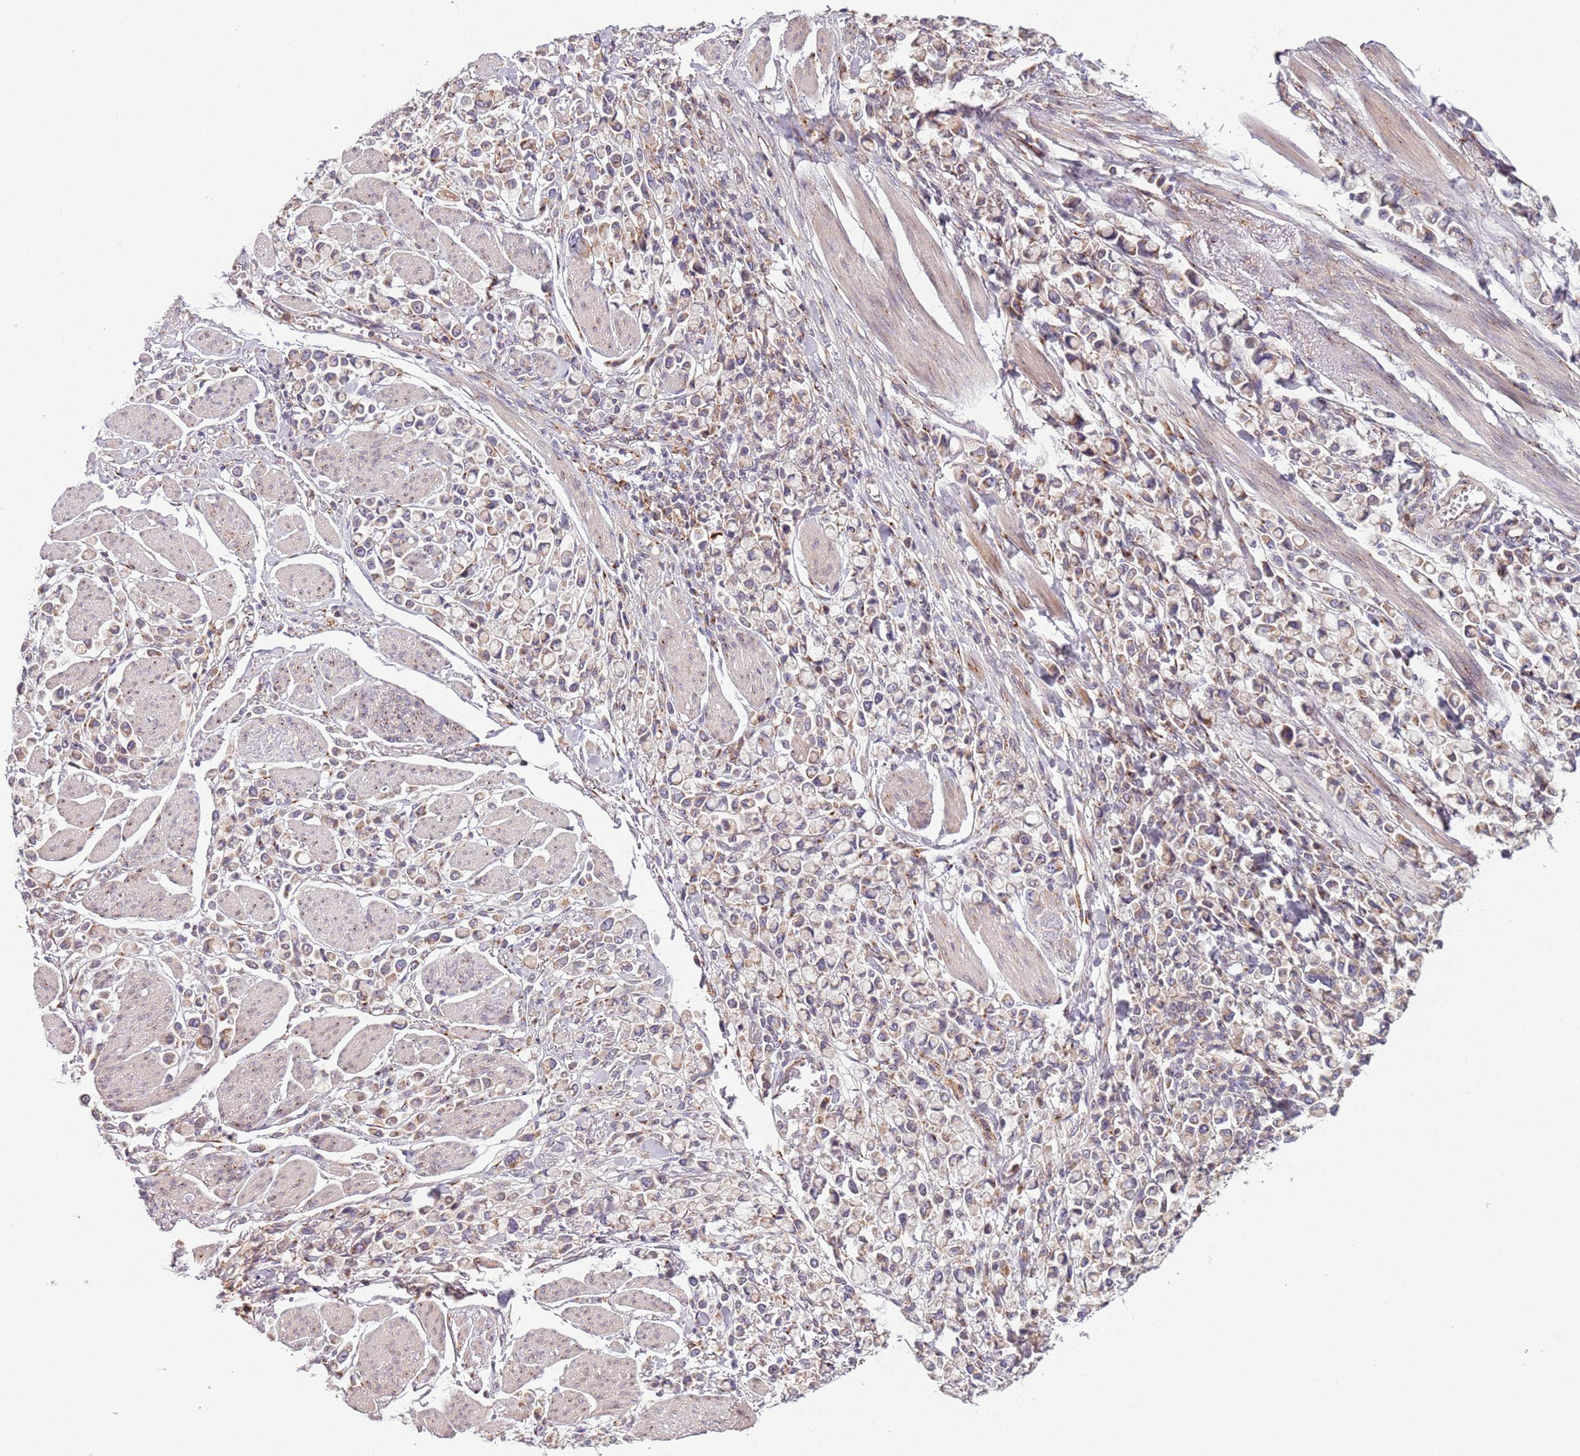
{"staining": {"intensity": "moderate", "quantity": "<25%", "location": "cytoplasmic/membranous"}, "tissue": "stomach cancer", "cell_type": "Tumor cells", "image_type": "cancer", "snomed": [{"axis": "morphology", "description": "Adenocarcinoma, NOS"}, {"axis": "topography", "description": "Stomach"}], "caption": "A brown stain labels moderate cytoplasmic/membranous positivity of a protein in stomach cancer (adenocarcinoma) tumor cells.", "gene": "AKTIP", "patient": {"sex": "female", "age": 81}}